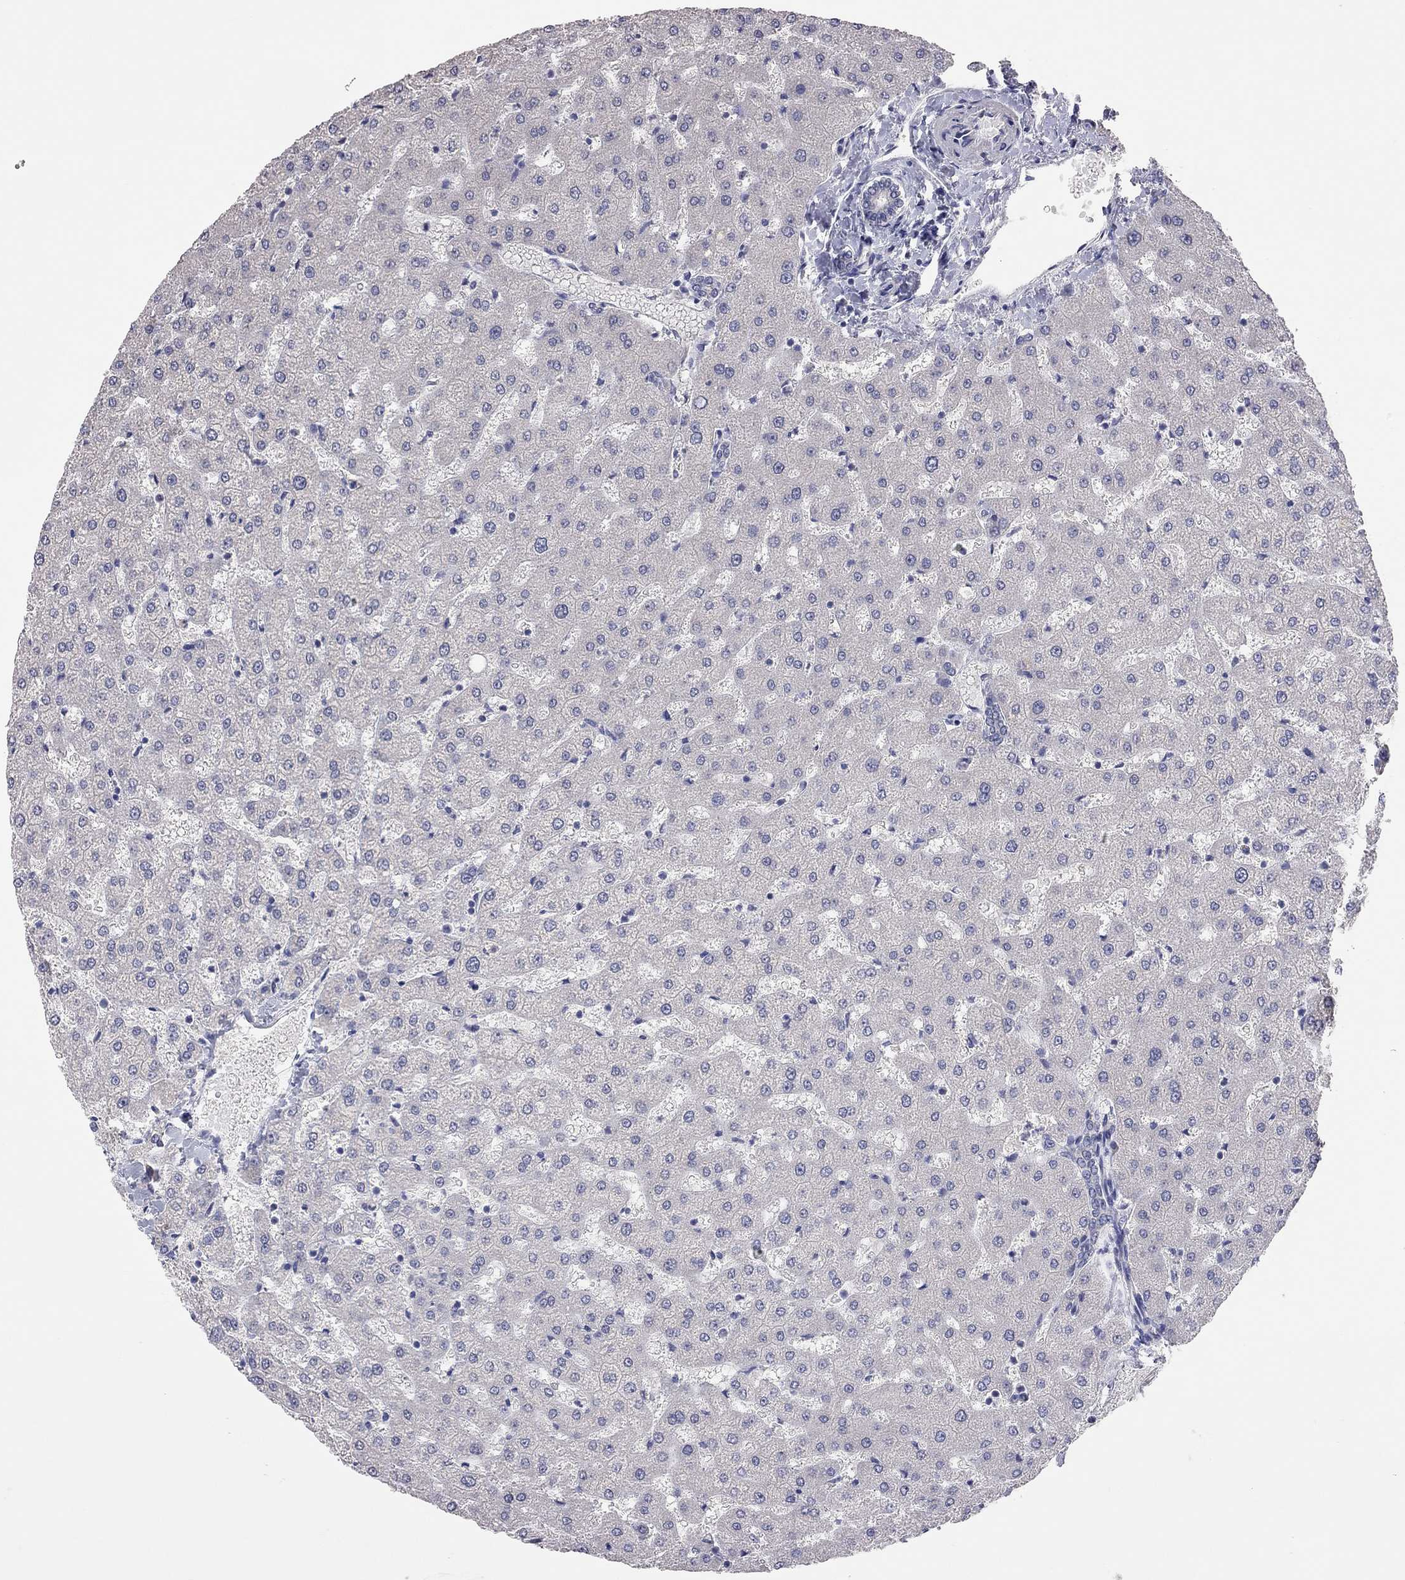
{"staining": {"intensity": "negative", "quantity": "none", "location": "none"}, "tissue": "liver", "cell_type": "Cholangiocytes", "image_type": "normal", "snomed": [{"axis": "morphology", "description": "Normal tissue, NOS"}, {"axis": "topography", "description": "Liver"}], "caption": "Protein analysis of unremarkable liver shows no significant staining in cholangiocytes. (DAB (3,3'-diaminobenzidine) immunohistochemistry (IHC) visualized using brightfield microscopy, high magnification).", "gene": "KCNB1", "patient": {"sex": "female", "age": 50}}